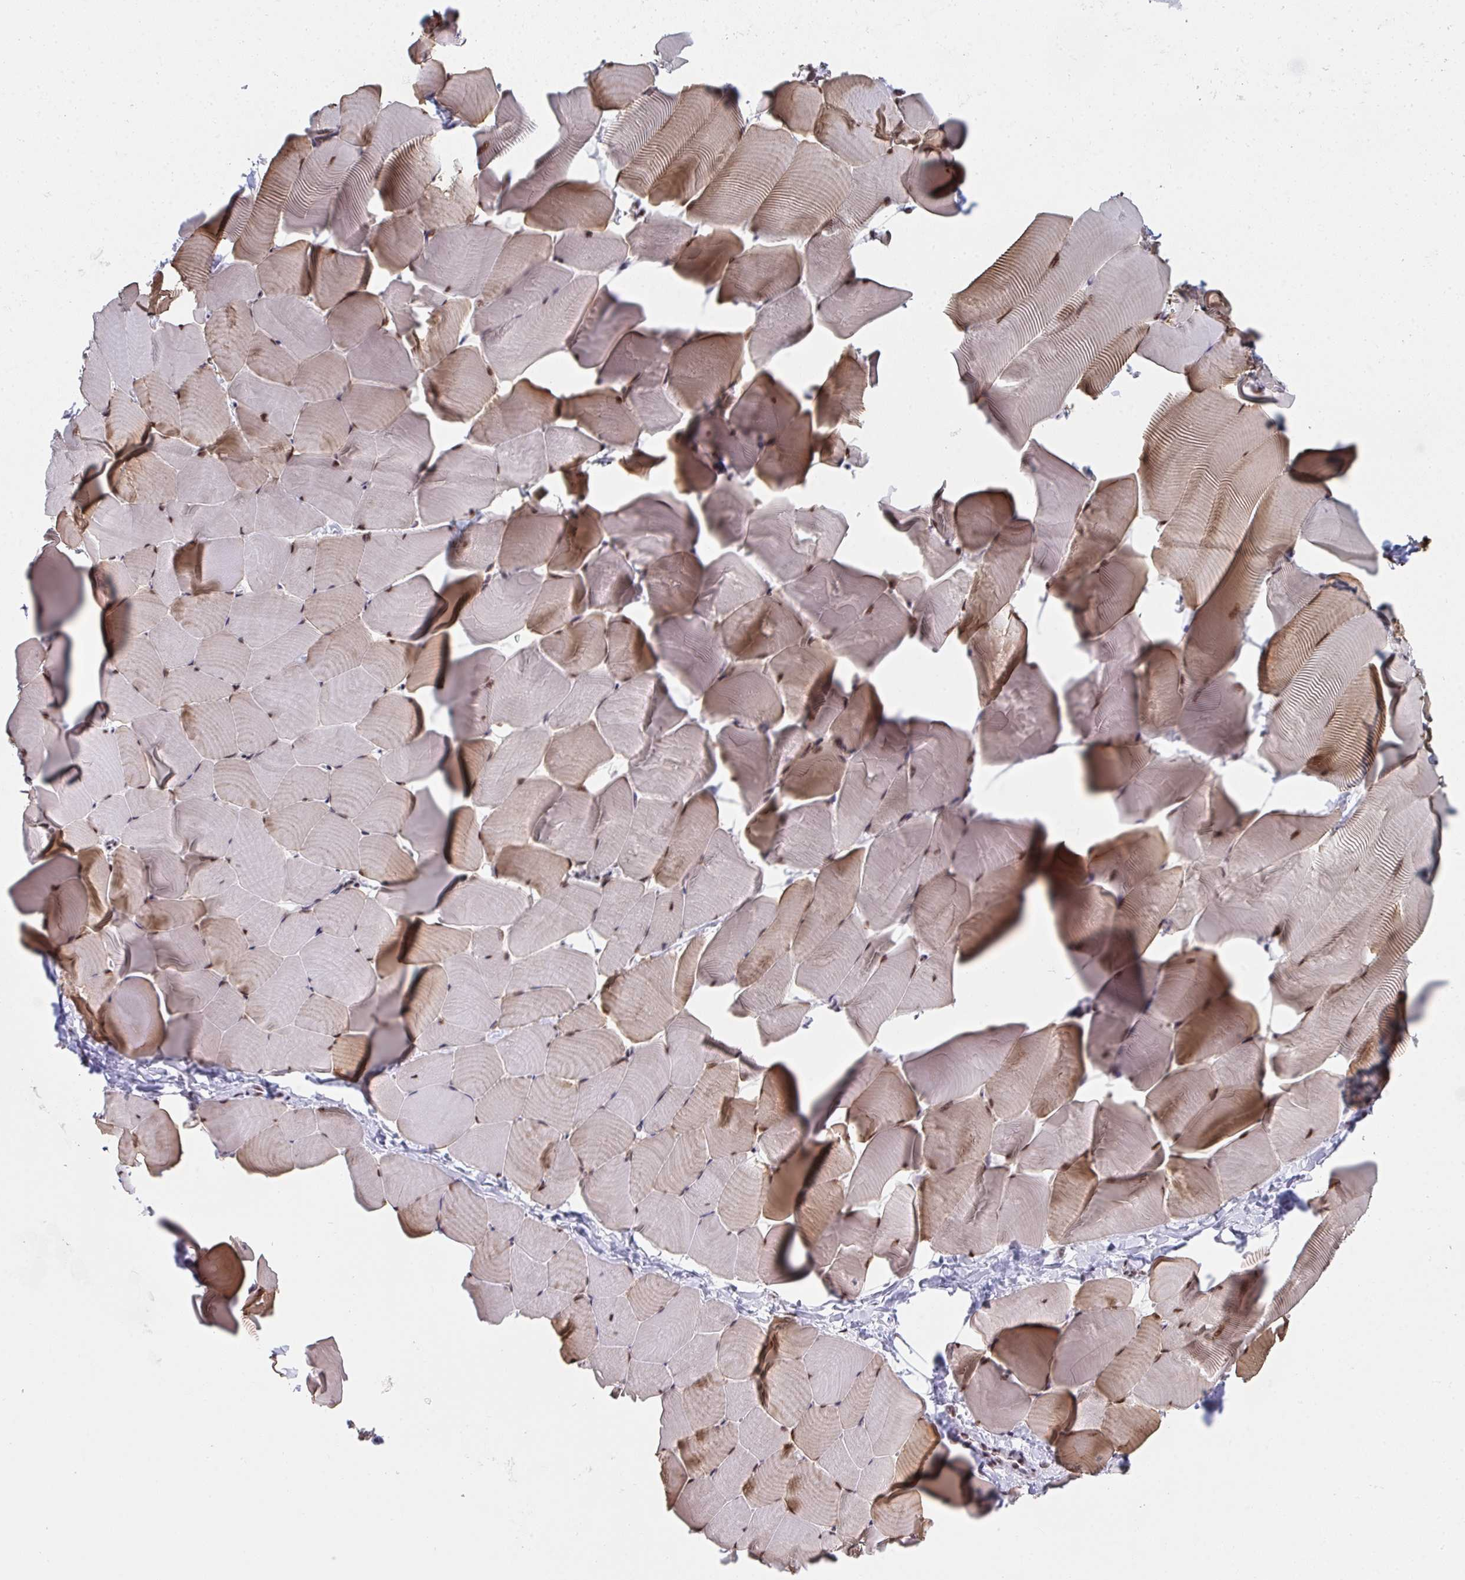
{"staining": {"intensity": "moderate", "quantity": "25%-75%", "location": "cytoplasmic/membranous,nuclear"}, "tissue": "skeletal muscle", "cell_type": "Myocytes", "image_type": "normal", "snomed": [{"axis": "morphology", "description": "Normal tissue, NOS"}, {"axis": "topography", "description": "Skeletal muscle"}], "caption": "Myocytes reveal moderate cytoplasmic/membranous,nuclear staining in about 25%-75% of cells in normal skeletal muscle.", "gene": "SNRNP70", "patient": {"sex": "male", "age": 25}}